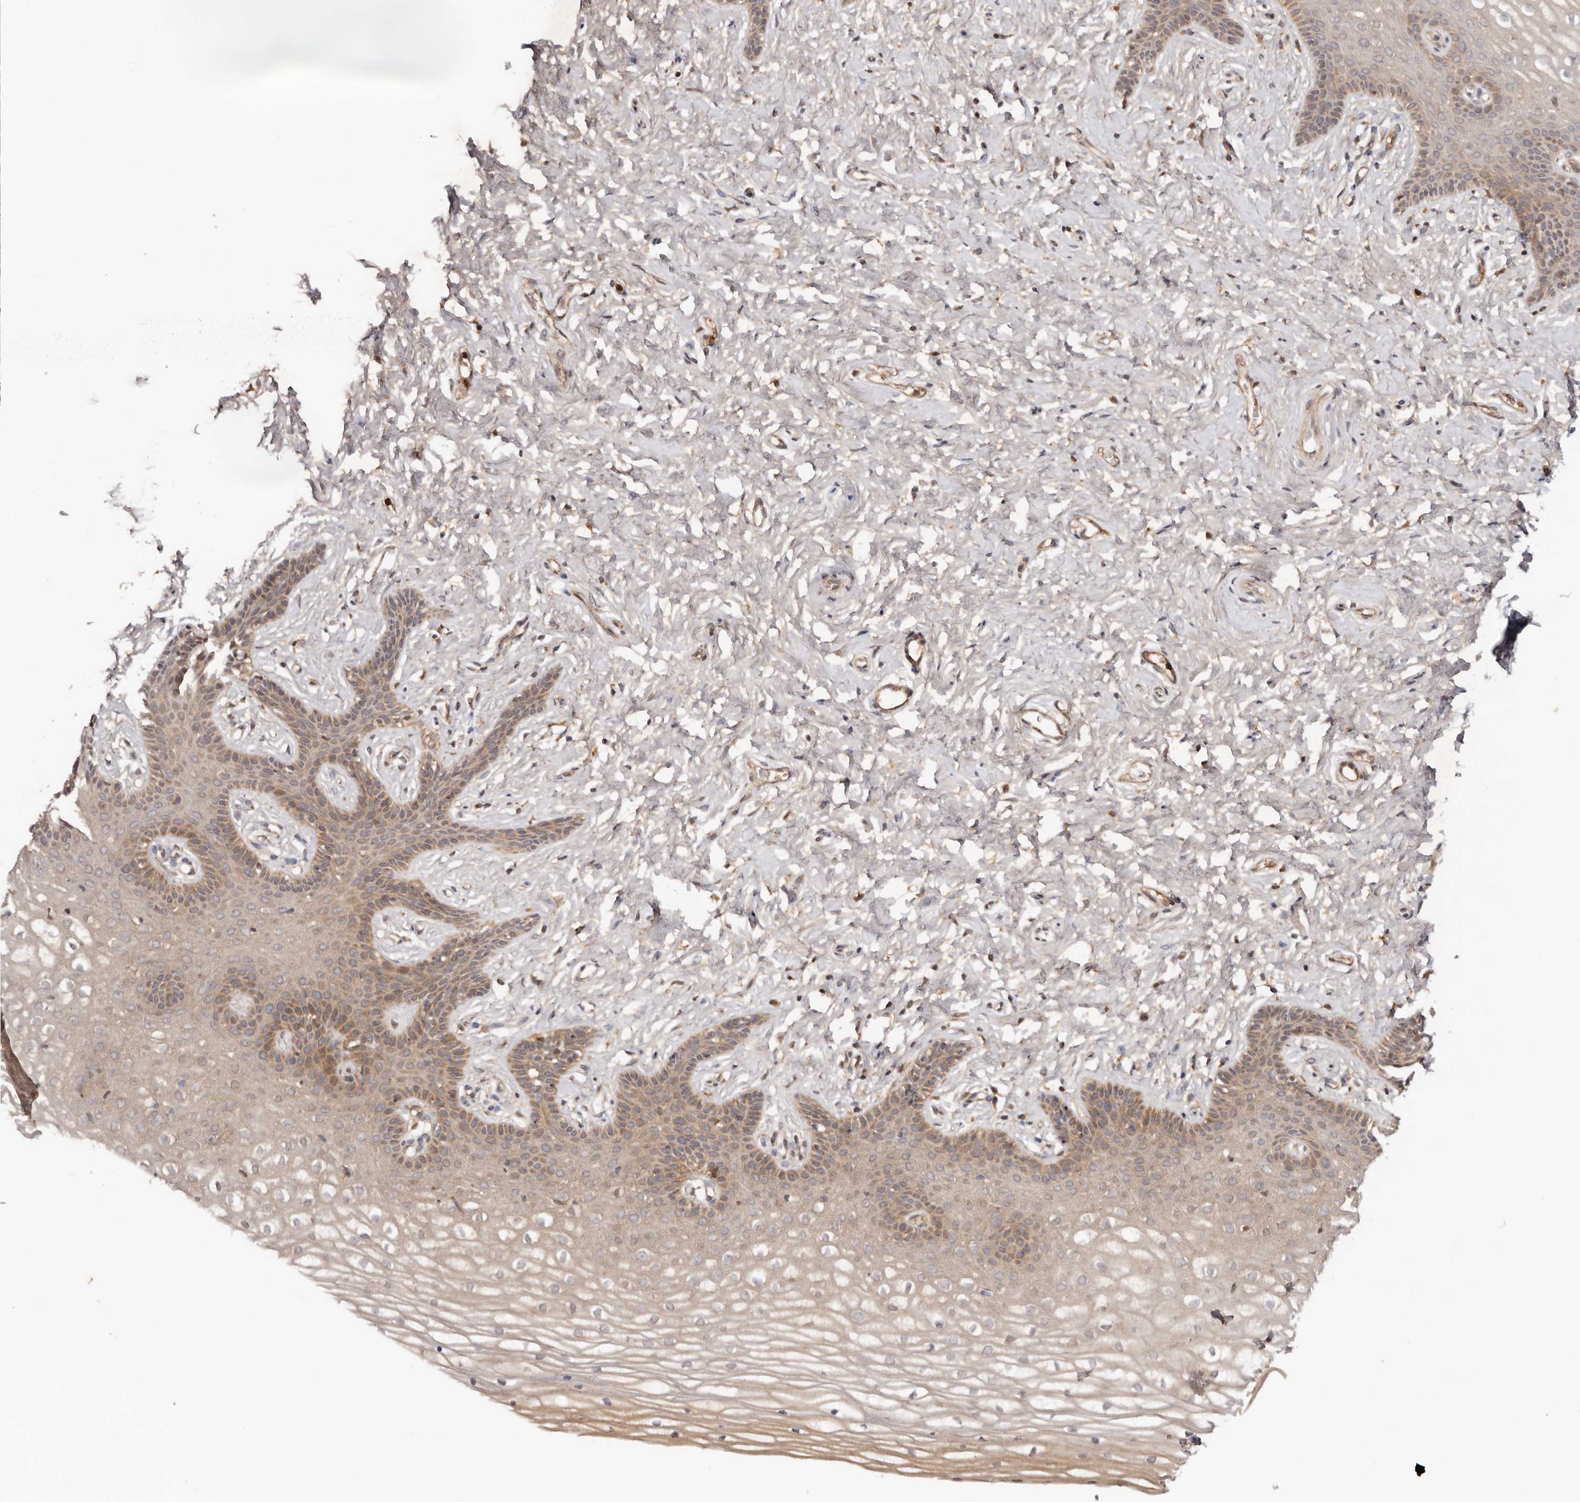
{"staining": {"intensity": "moderate", "quantity": "25%-75%", "location": "cytoplasmic/membranous"}, "tissue": "vagina", "cell_type": "Squamous epithelial cells", "image_type": "normal", "snomed": [{"axis": "morphology", "description": "Normal tissue, NOS"}, {"axis": "topography", "description": "Vagina"}, {"axis": "topography", "description": "Cervix"}], "caption": "The micrograph exhibits immunohistochemical staining of benign vagina. There is moderate cytoplasmic/membranous staining is seen in about 25%-75% of squamous epithelial cells.", "gene": "PKIB", "patient": {"sex": "female", "age": 40}}